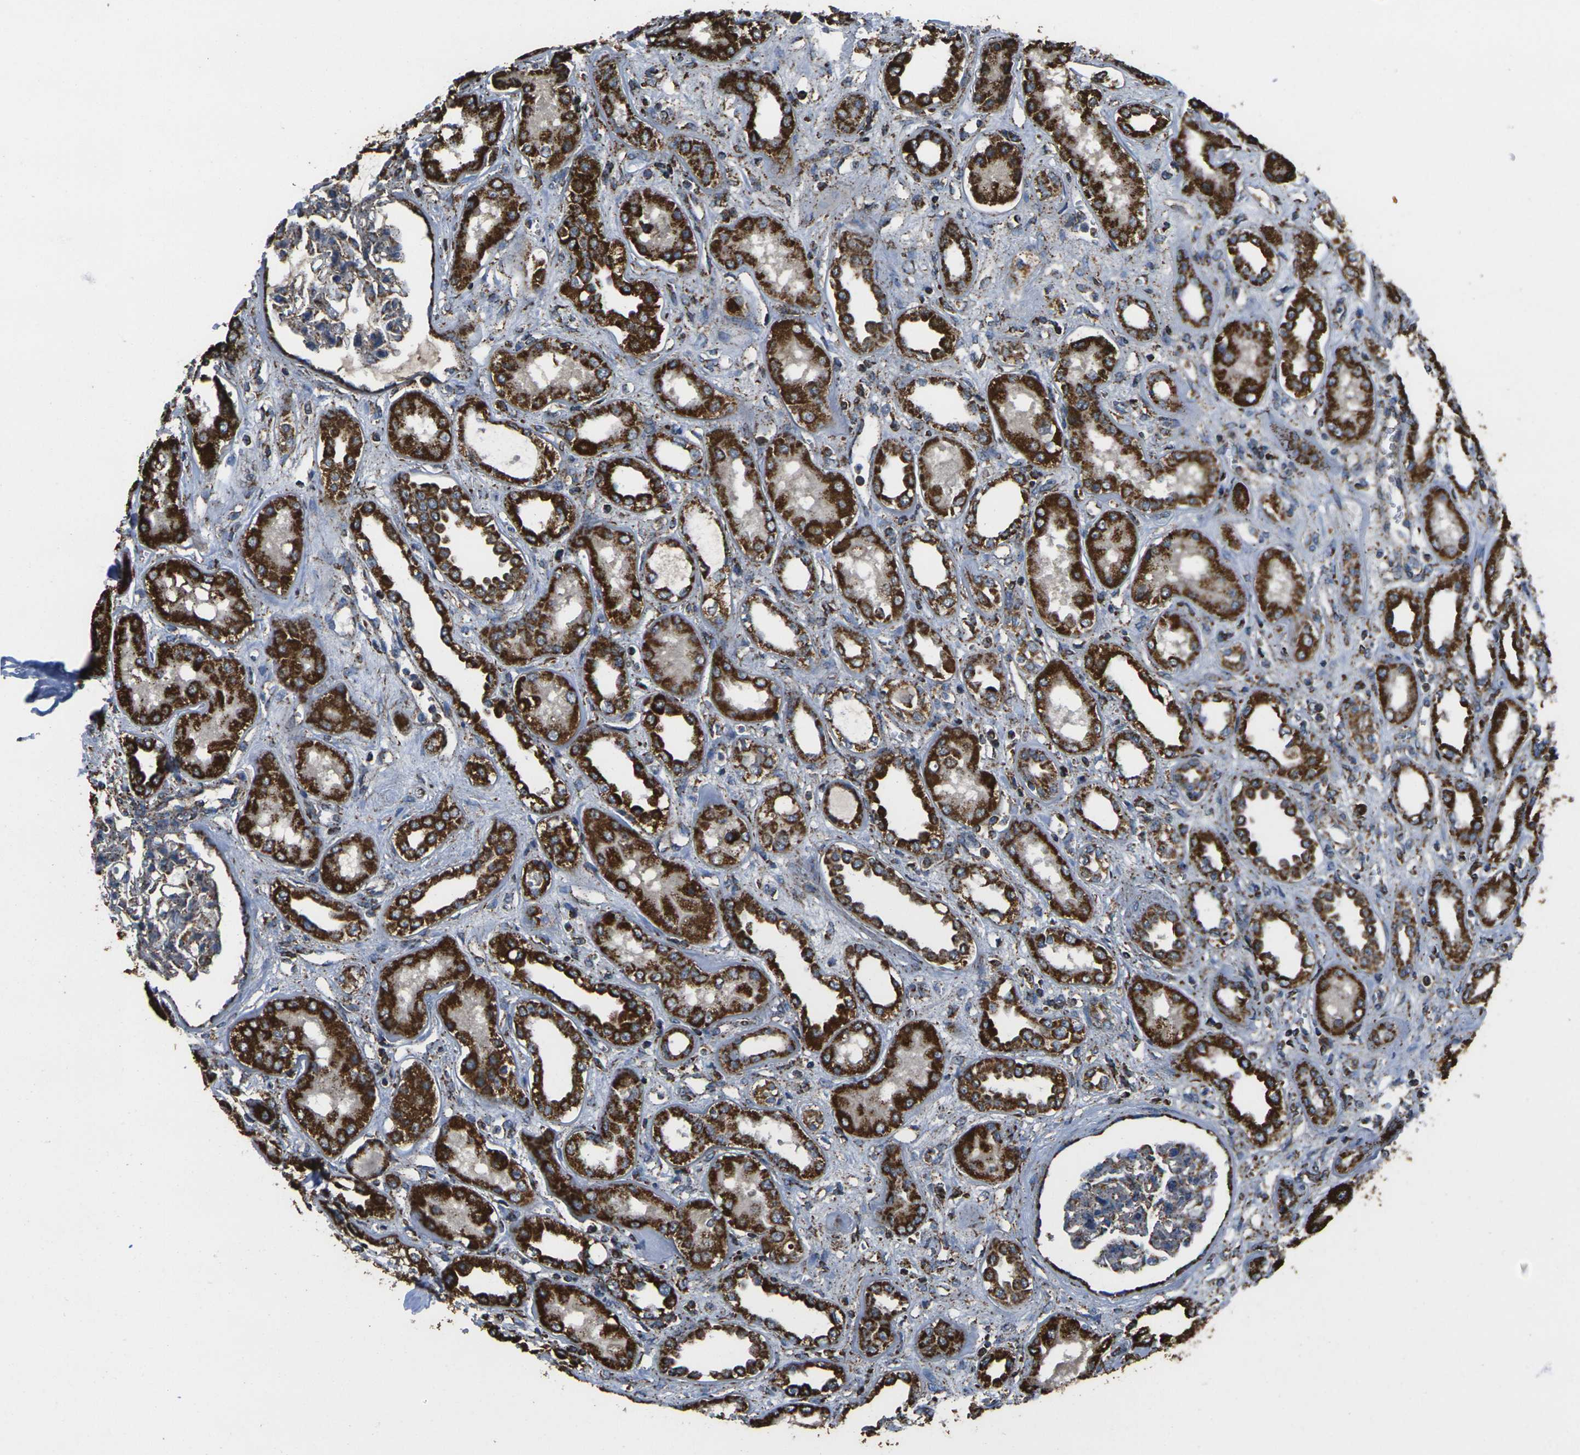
{"staining": {"intensity": "weak", "quantity": "<25%", "location": "cytoplasmic/membranous"}, "tissue": "kidney", "cell_type": "Cells in glomeruli", "image_type": "normal", "snomed": [{"axis": "morphology", "description": "Normal tissue, NOS"}, {"axis": "topography", "description": "Kidney"}], "caption": "Immunohistochemistry of benign human kidney exhibits no staining in cells in glomeruli.", "gene": "KLHL5", "patient": {"sex": "male", "age": 59}}